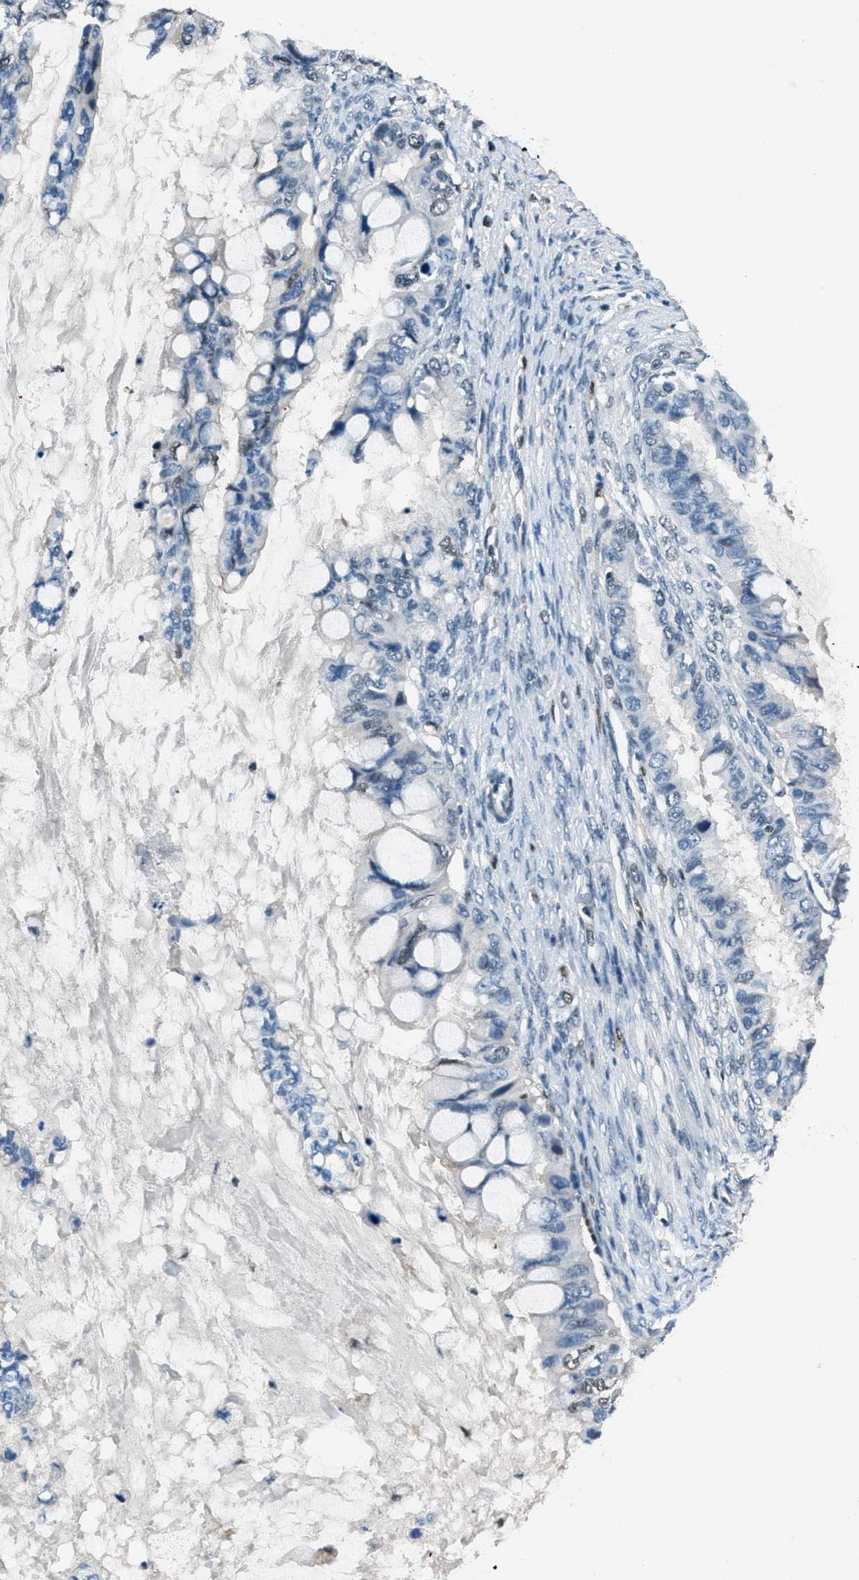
{"staining": {"intensity": "weak", "quantity": "<25%", "location": "nuclear"}, "tissue": "ovarian cancer", "cell_type": "Tumor cells", "image_type": "cancer", "snomed": [{"axis": "morphology", "description": "Cystadenocarcinoma, mucinous, NOS"}, {"axis": "topography", "description": "Ovary"}], "caption": "This is a micrograph of immunohistochemistry (IHC) staining of ovarian cancer, which shows no expression in tumor cells.", "gene": "OGFR", "patient": {"sex": "female", "age": 80}}